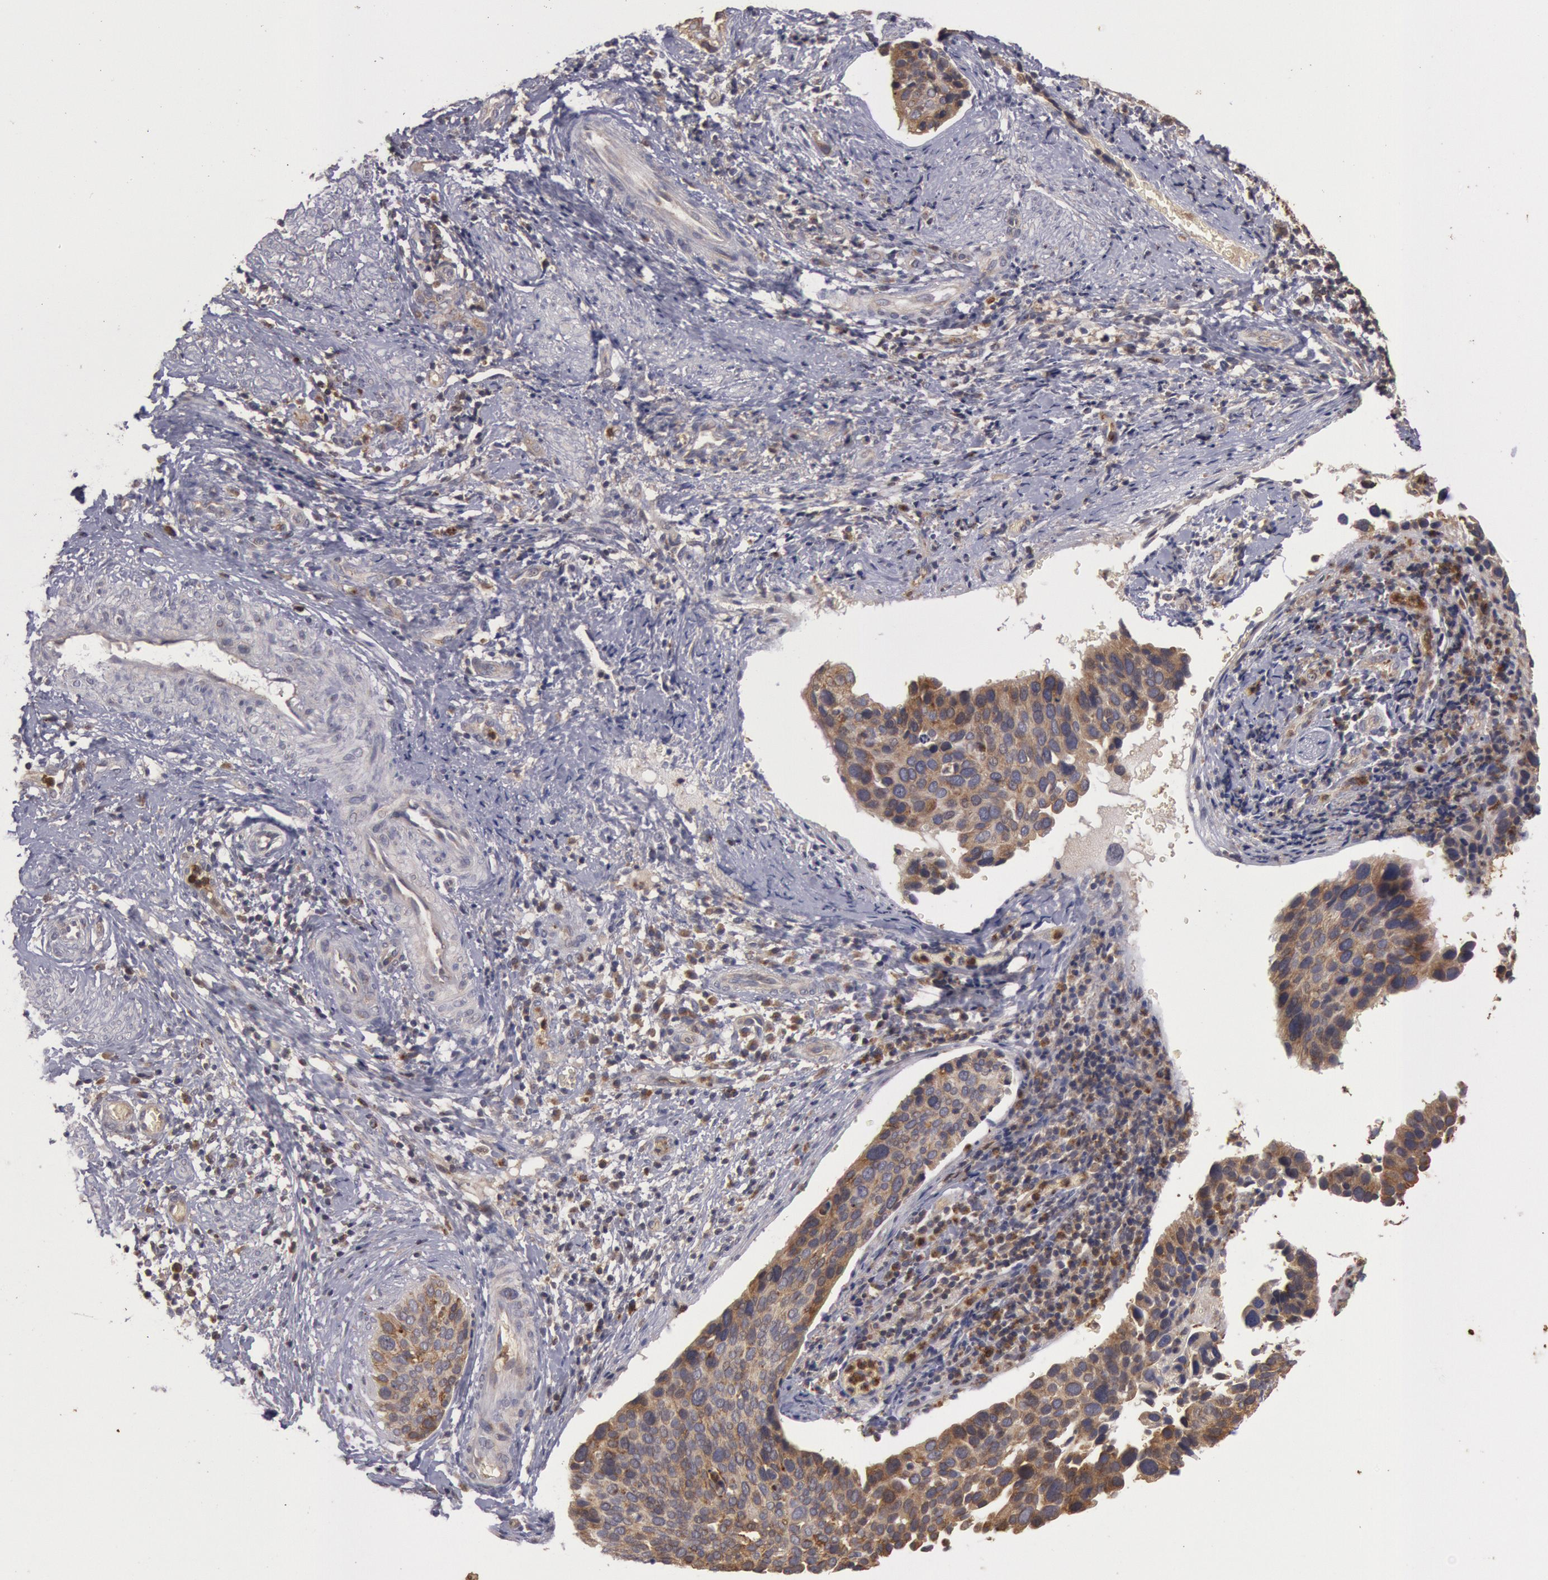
{"staining": {"intensity": "moderate", "quantity": ">75%", "location": "cytoplasmic/membranous"}, "tissue": "cervical cancer", "cell_type": "Tumor cells", "image_type": "cancer", "snomed": [{"axis": "morphology", "description": "Squamous cell carcinoma, NOS"}, {"axis": "topography", "description": "Cervix"}], "caption": "Human cervical cancer (squamous cell carcinoma) stained with a brown dye reveals moderate cytoplasmic/membranous positive positivity in about >75% of tumor cells.", "gene": "PLA2G6", "patient": {"sex": "female", "age": 31}}